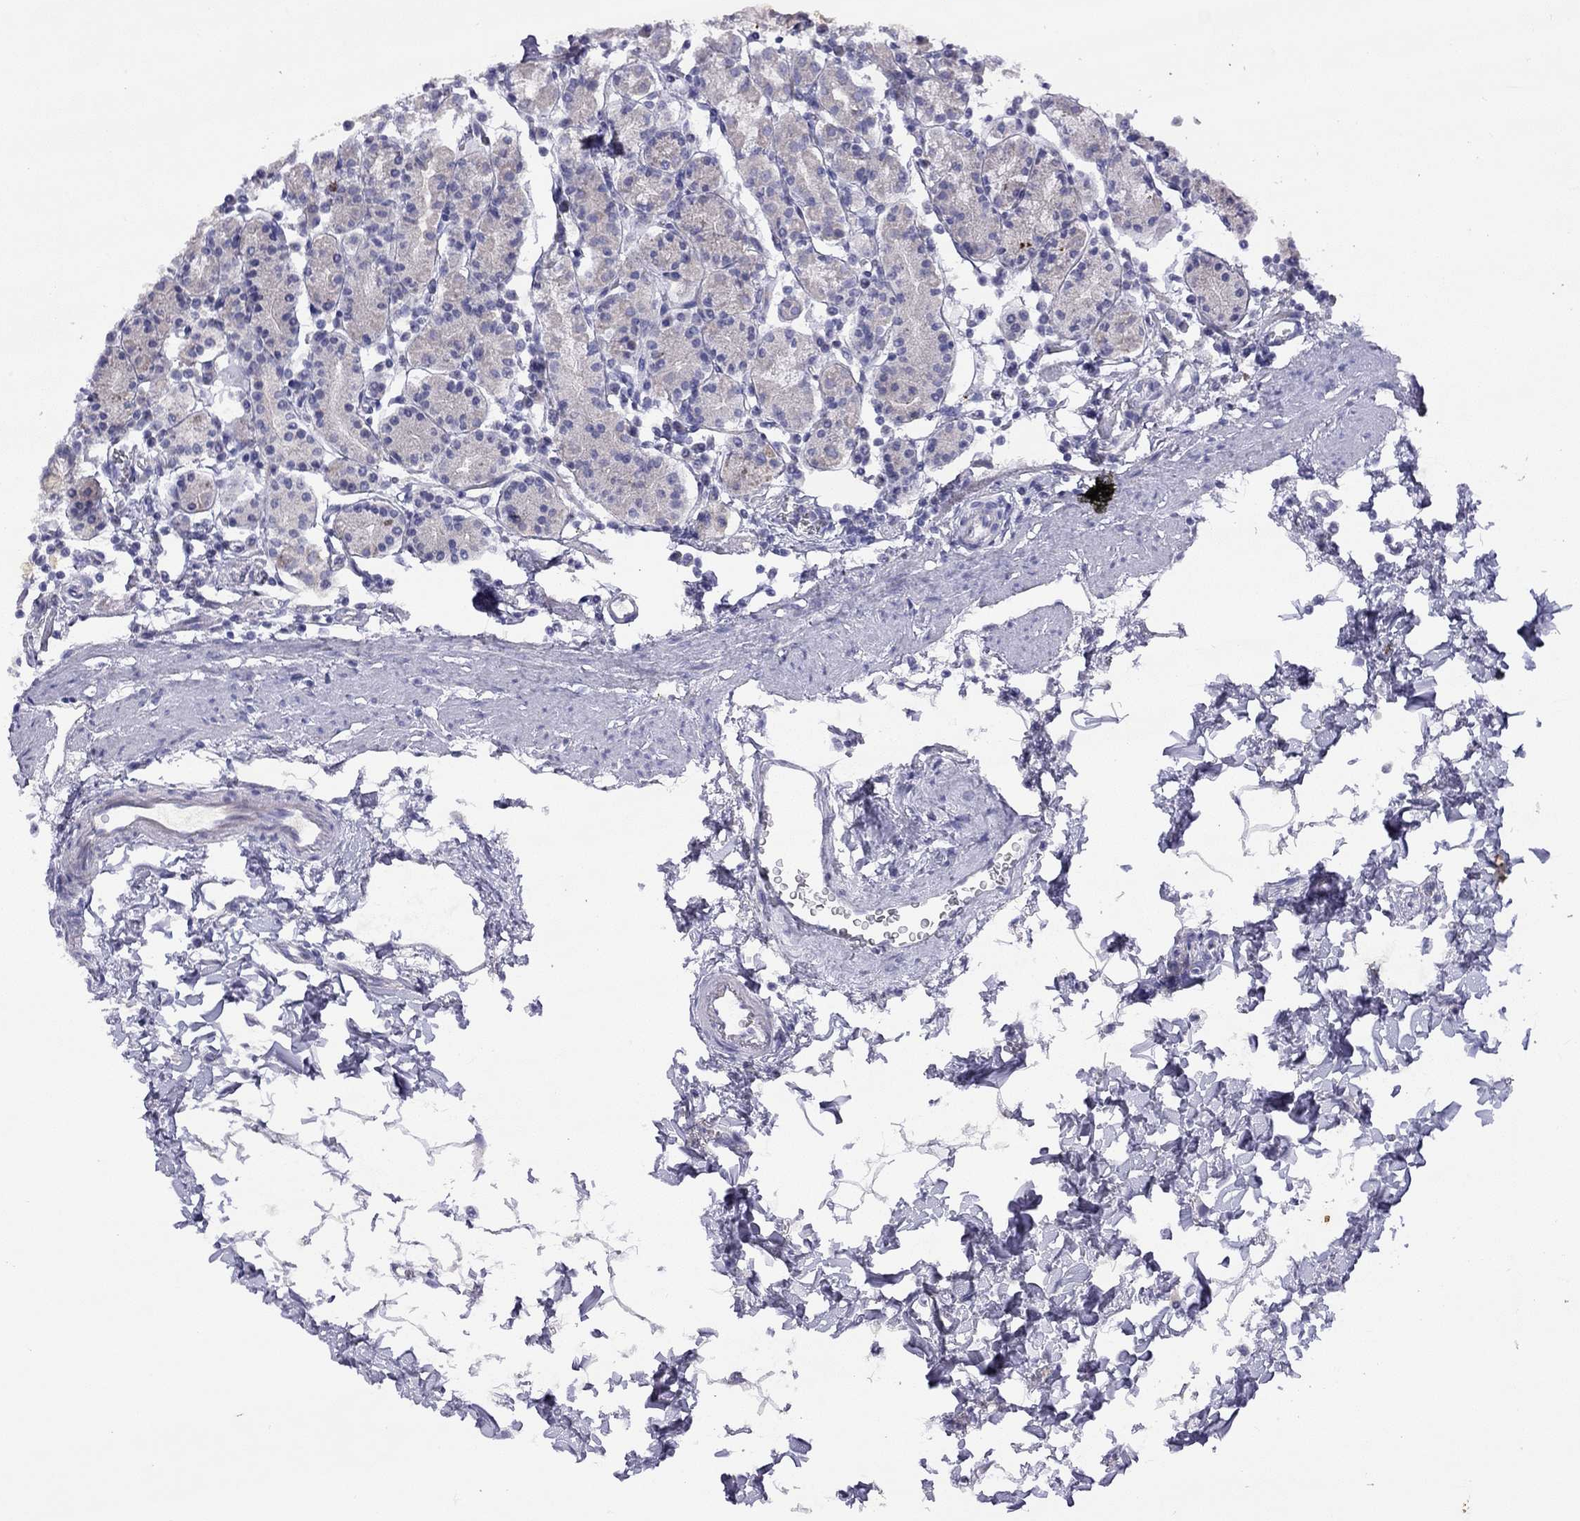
{"staining": {"intensity": "negative", "quantity": "none", "location": "none"}, "tissue": "stomach", "cell_type": "Glandular cells", "image_type": "normal", "snomed": [{"axis": "morphology", "description": "Normal tissue, NOS"}, {"axis": "topography", "description": "Stomach, upper"}, {"axis": "topography", "description": "Stomach"}], "caption": "A high-resolution micrograph shows IHC staining of benign stomach, which displays no significant positivity in glandular cells.", "gene": "CPNE4", "patient": {"sex": "male", "age": 62}}